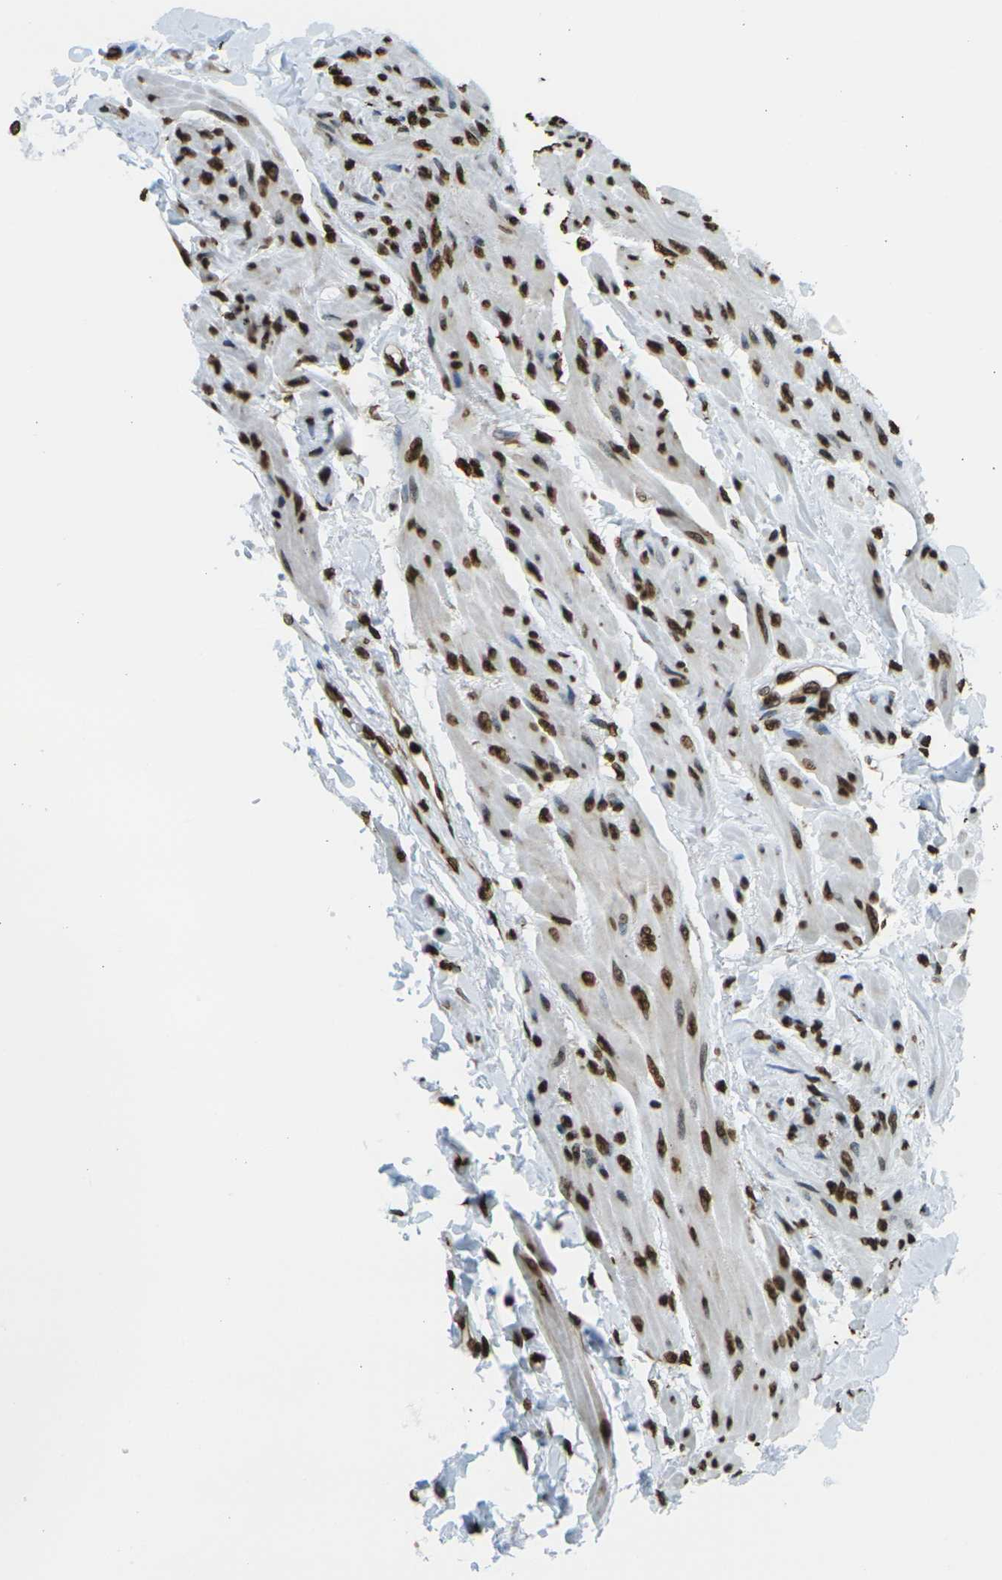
{"staining": {"intensity": "strong", "quantity": ">75%", "location": "nuclear"}, "tissue": "urinary bladder", "cell_type": "Urothelial cells", "image_type": "normal", "snomed": [{"axis": "morphology", "description": "Normal tissue, NOS"}, {"axis": "topography", "description": "Urinary bladder"}], "caption": "This histopathology image exhibits immunohistochemistry staining of unremarkable human urinary bladder, with high strong nuclear expression in approximately >75% of urothelial cells.", "gene": "H1", "patient": {"sex": "female", "age": 79}}